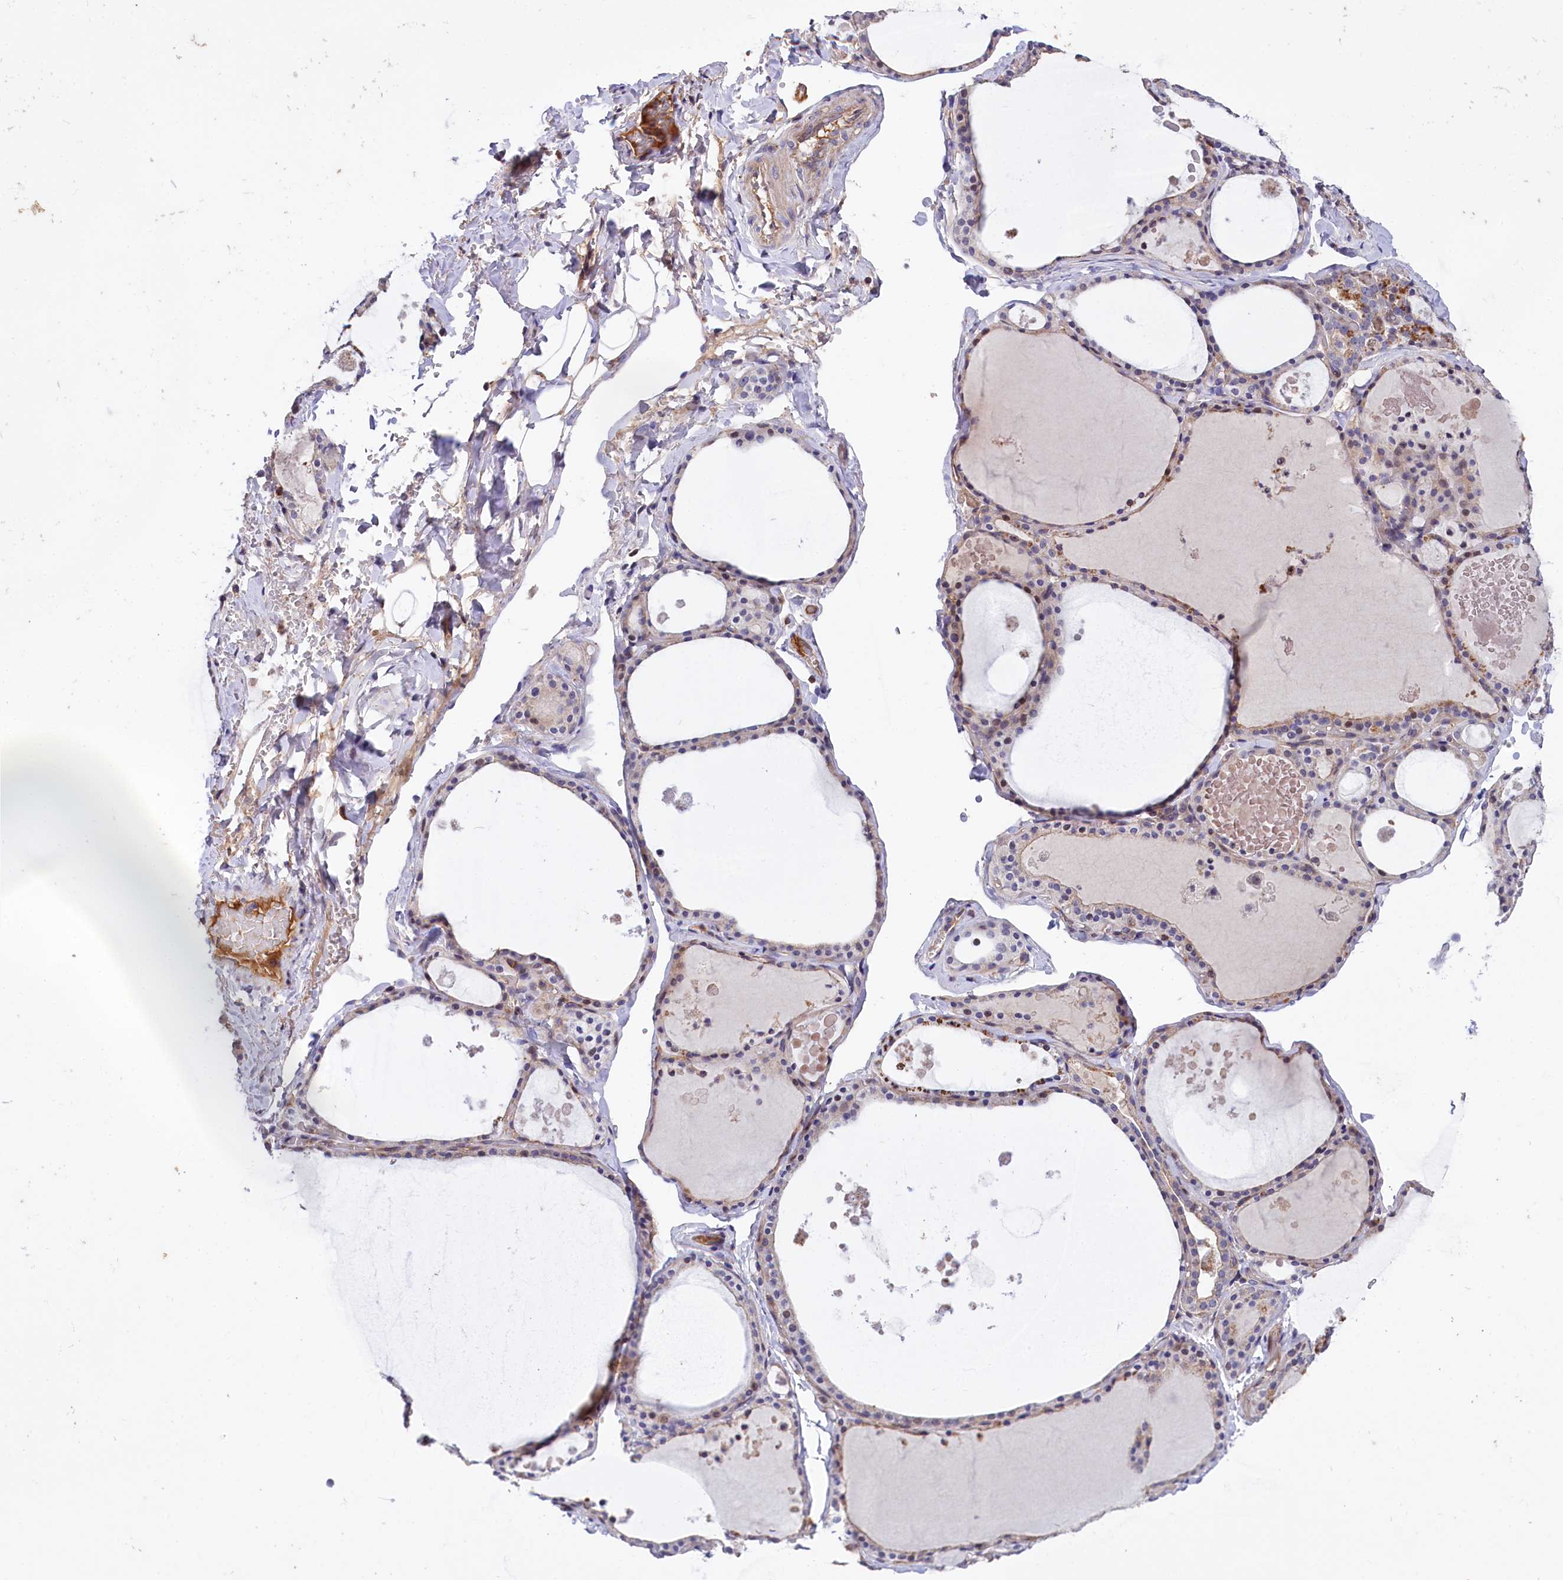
{"staining": {"intensity": "moderate", "quantity": "<25%", "location": "cytoplasmic/membranous,nuclear"}, "tissue": "thyroid gland", "cell_type": "Glandular cells", "image_type": "normal", "snomed": [{"axis": "morphology", "description": "Normal tissue, NOS"}, {"axis": "topography", "description": "Thyroid gland"}], "caption": "Moderate cytoplasmic/membranous,nuclear expression for a protein is seen in approximately <25% of glandular cells of unremarkable thyroid gland using immunohistochemistry (IHC).", "gene": "RPUSD3", "patient": {"sex": "male", "age": 56}}